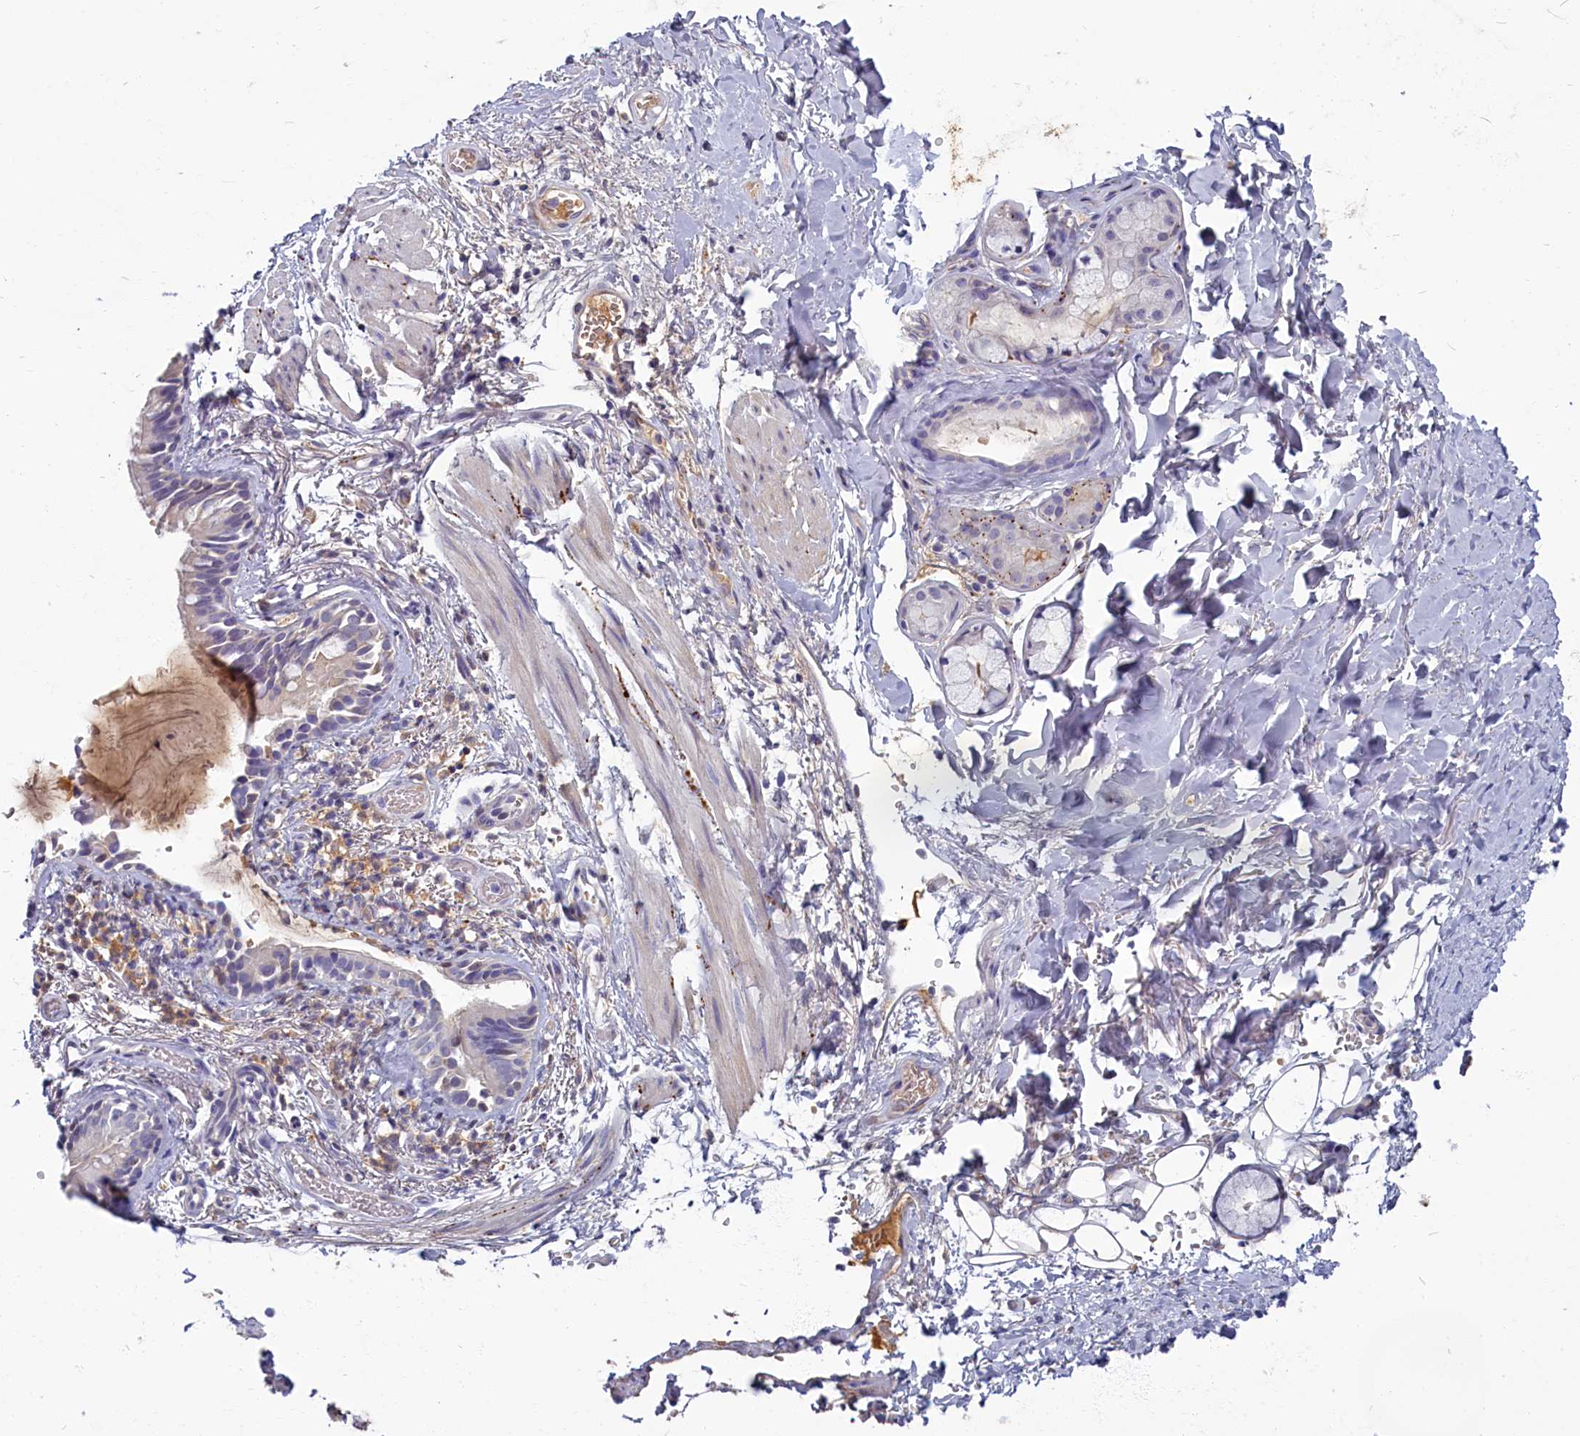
{"staining": {"intensity": "negative", "quantity": "none", "location": "none"}, "tissue": "adipose tissue", "cell_type": "Adipocytes", "image_type": "normal", "snomed": [{"axis": "morphology", "description": "Normal tissue, NOS"}, {"axis": "topography", "description": "Lymph node"}, {"axis": "topography", "description": "Bronchus"}], "caption": "Image shows no significant protein staining in adipocytes of normal adipose tissue.", "gene": "SV2C", "patient": {"sex": "male", "age": 63}}